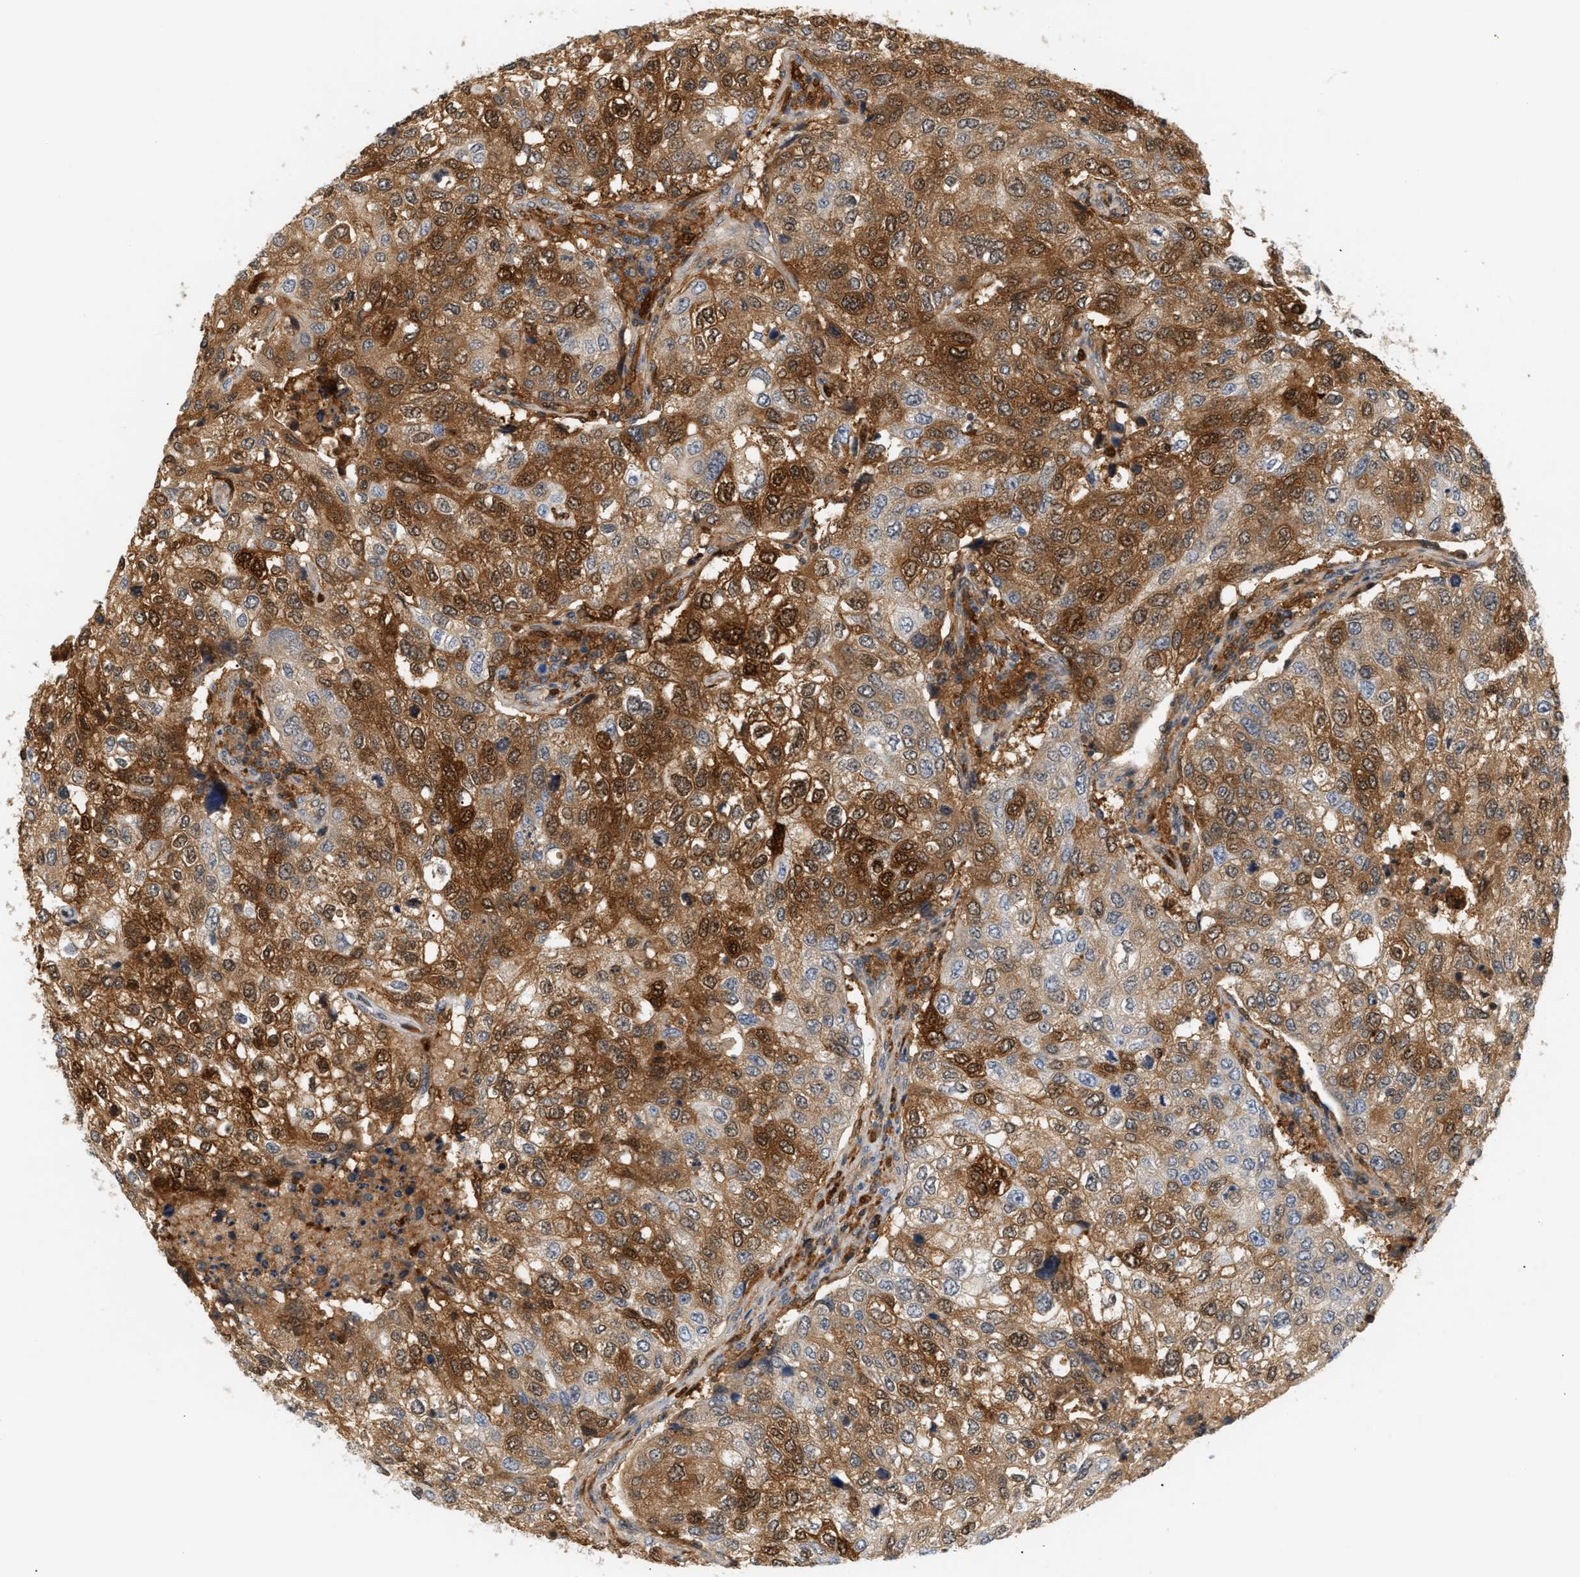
{"staining": {"intensity": "strong", "quantity": ">75%", "location": "cytoplasmic/membranous"}, "tissue": "urothelial cancer", "cell_type": "Tumor cells", "image_type": "cancer", "snomed": [{"axis": "morphology", "description": "Urothelial carcinoma, High grade"}, {"axis": "topography", "description": "Lymph node"}, {"axis": "topography", "description": "Urinary bladder"}], "caption": "Urothelial carcinoma (high-grade) stained for a protein (brown) demonstrates strong cytoplasmic/membranous positive positivity in about >75% of tumor cells.", "gene": "PYCARD", "patient": {"sex": "male", "age": 51}}